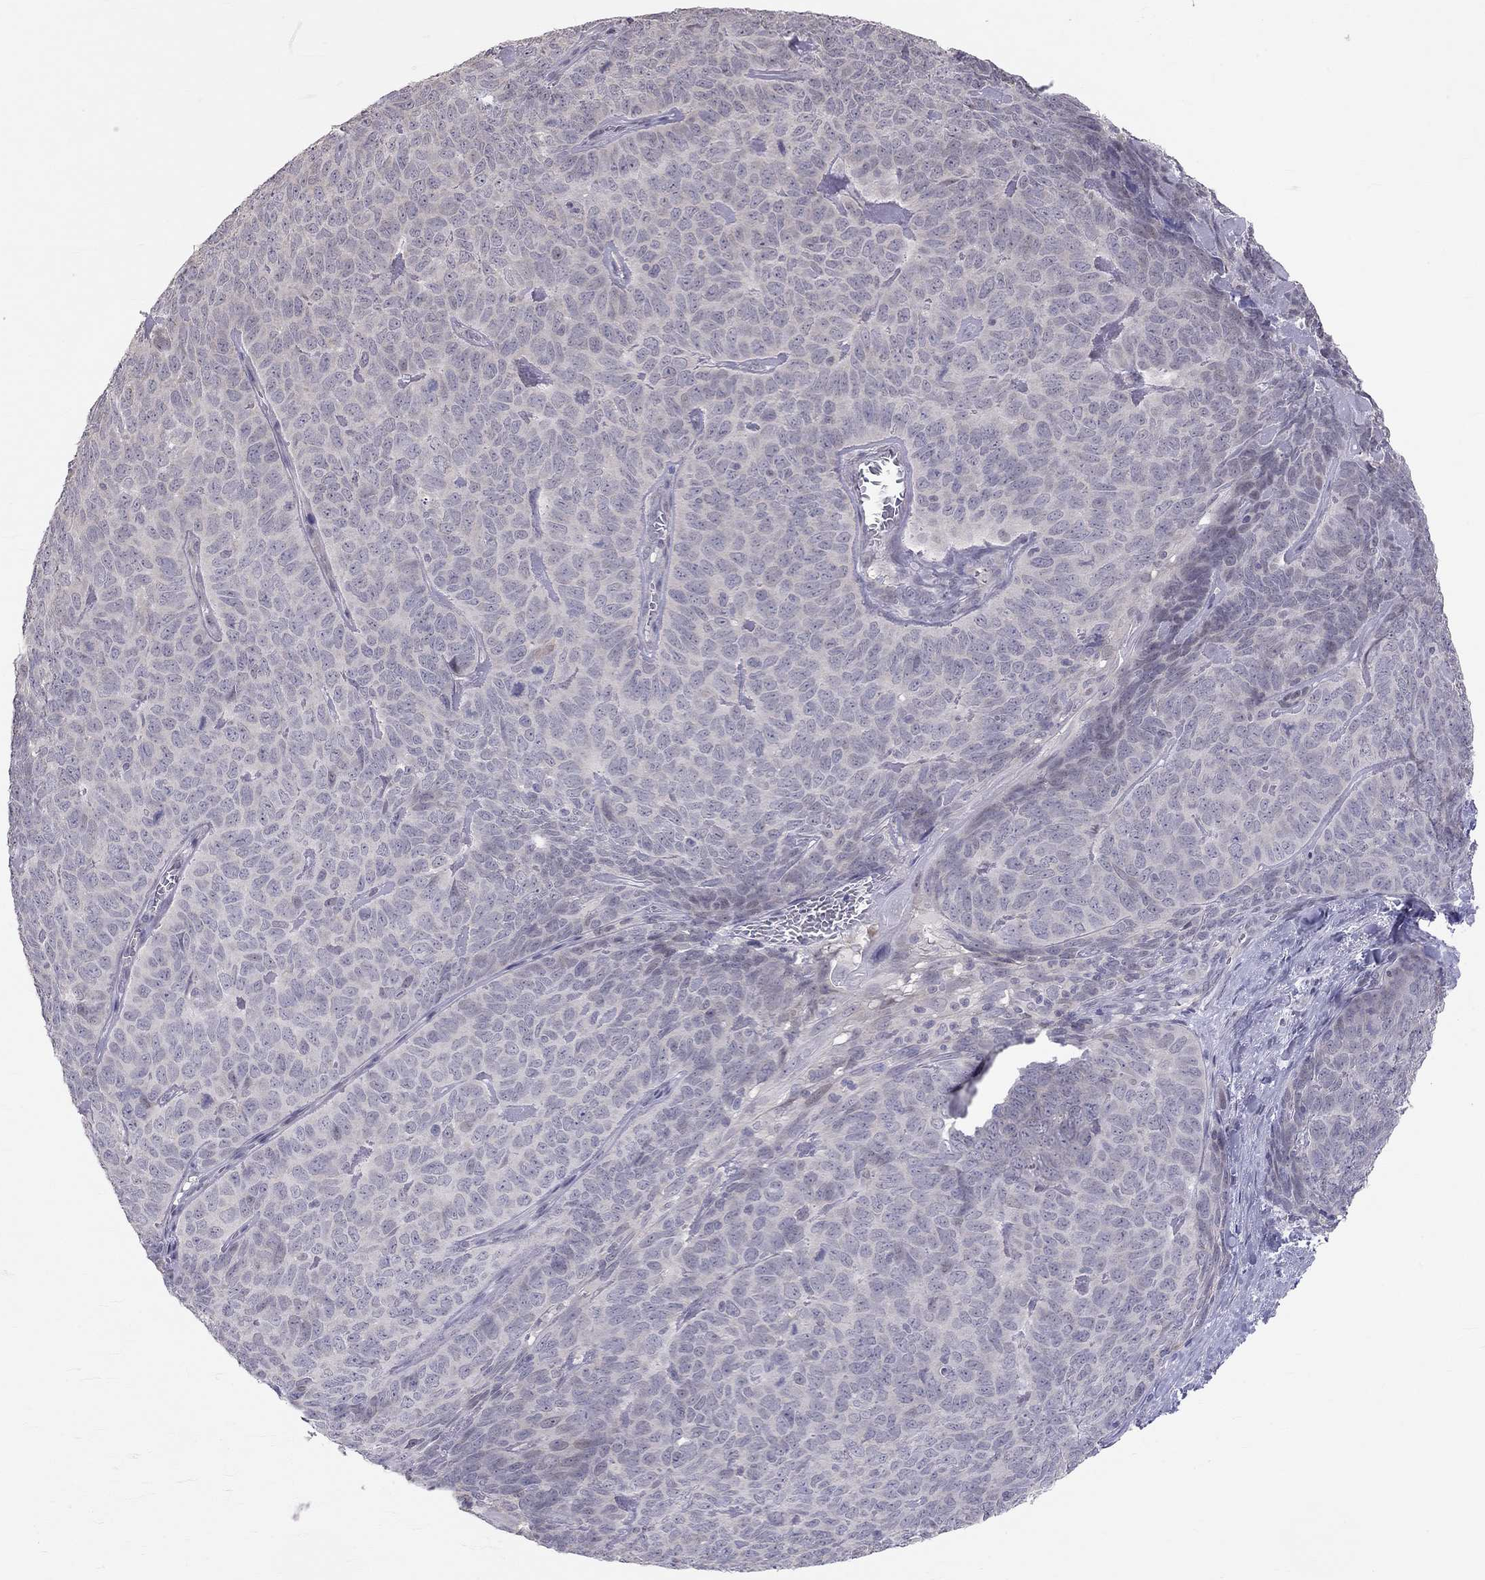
{"staining": {"intensity": "negative", "quantity": "none", "location": "none"}, "tissue": "skin cancer", "cell_type": "Tumor cells", "image_type": "cancer", "snomed": [{"axis": "morphology", "description": "Squamous cell carcinoma, NOS"}, {"axis": "topography", "description": "Skin"}, {"axis": "topography", "description": "Anal"}], "caption": "The image displays no staining of tumor cells in skin cancer (squamous cell carcinoma).", "gene": "HSF2BP", "patient": {"sex": "female", "age": 51}}